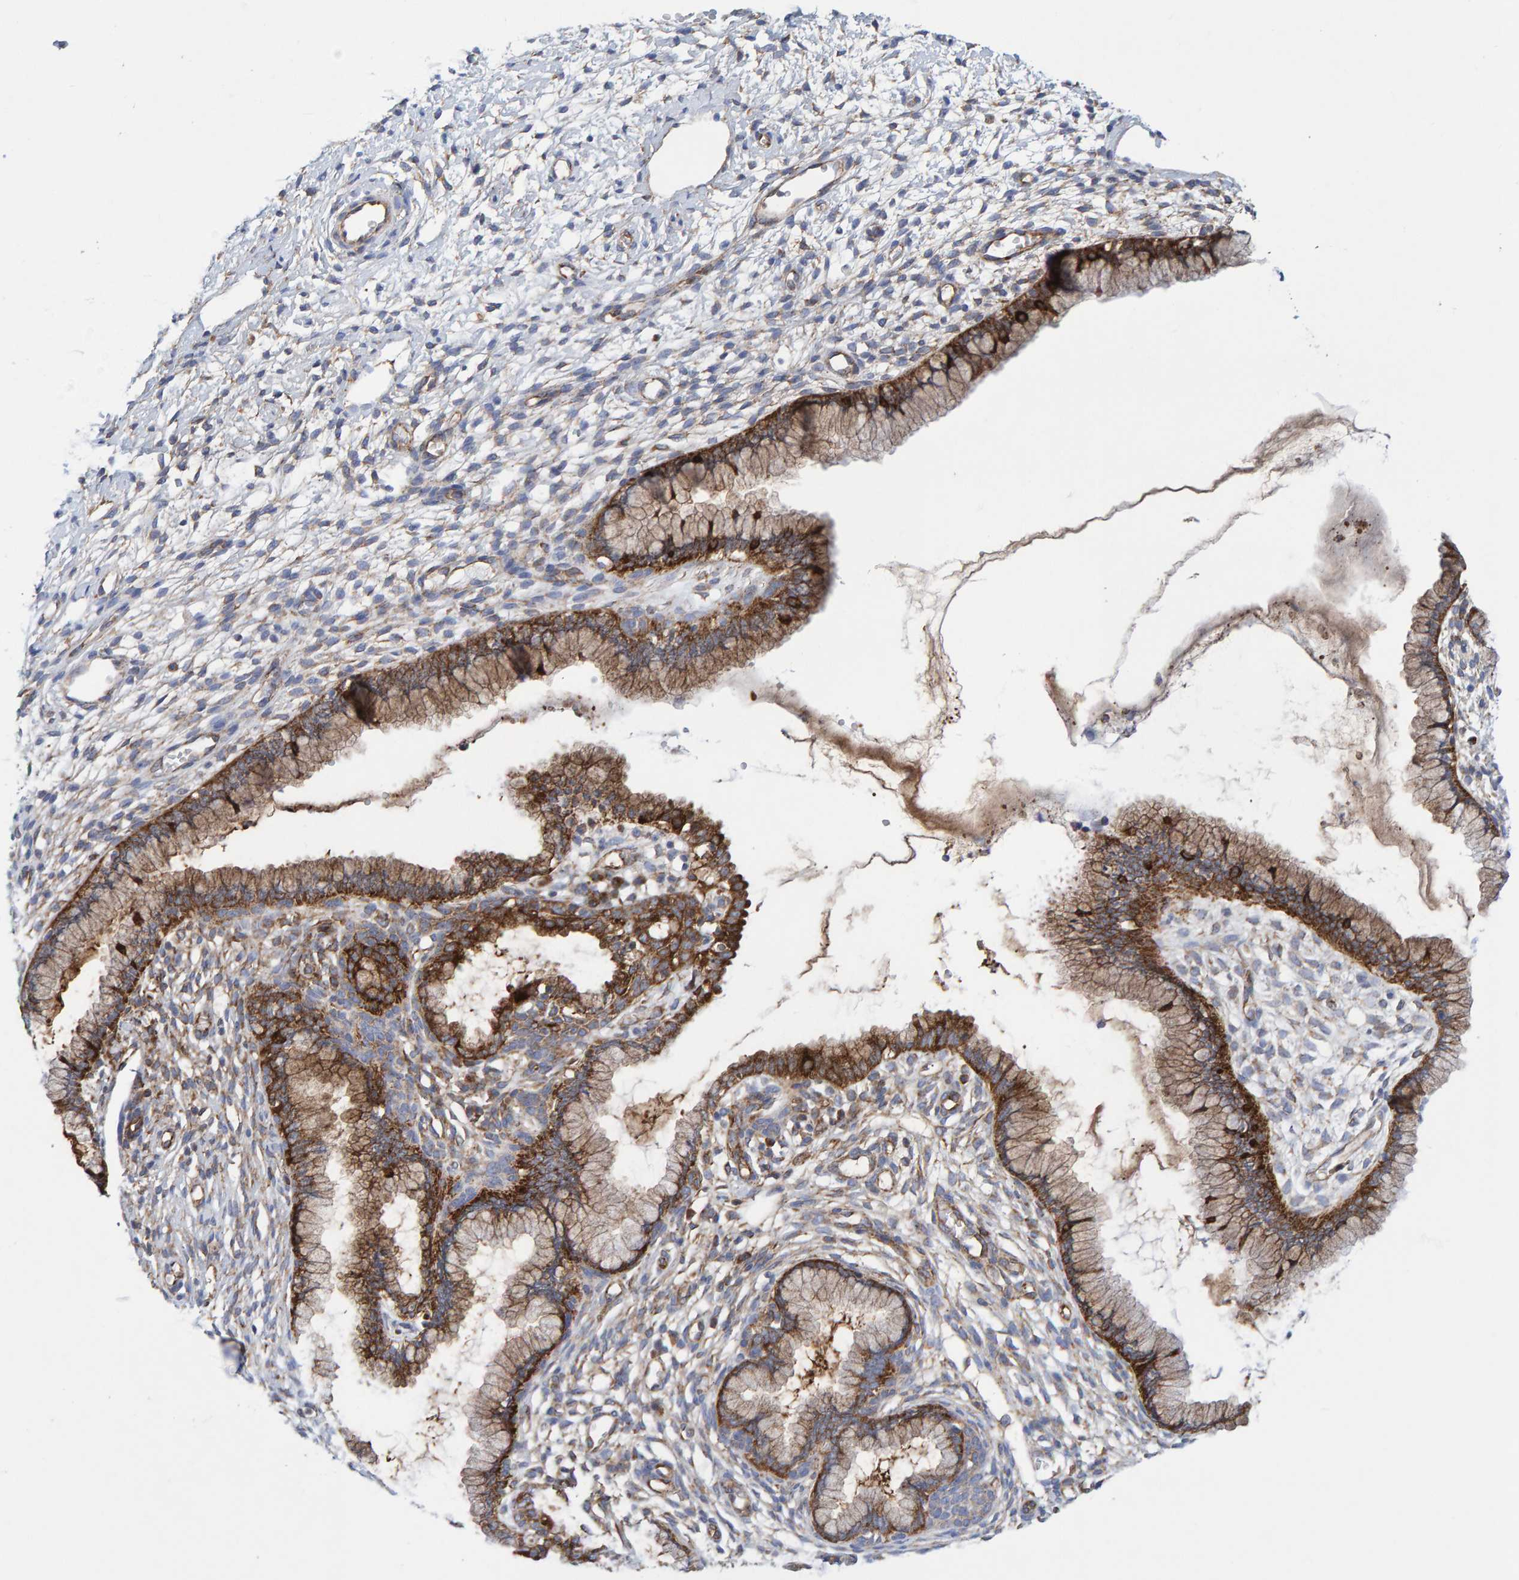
{"staining": {"intensity": "strong", "quantity": "25%-75%", "location": "cytoplasmic/membranous"}, "tissue": "cervix", "cell_type": "Glandular cells", "image_type": "normal", "snomed": [{"axis": "morphology", "description": "Normal tissue, NOS"}, {"axis": "topography", "description": "Cervix"}], "caption": "Immunohistochemical staining of benign human cervix shows 25%-75% levels of strong cytoplasmic/membranous protein staining in about 25%-75% of glandular cells. The staining is performed using DAB brown chromogen to label protein expression. The nuclei are counter-stained blue using hematoxylin.", "gene": "MVP", "patient": {"sex": "female", "age": 65}}